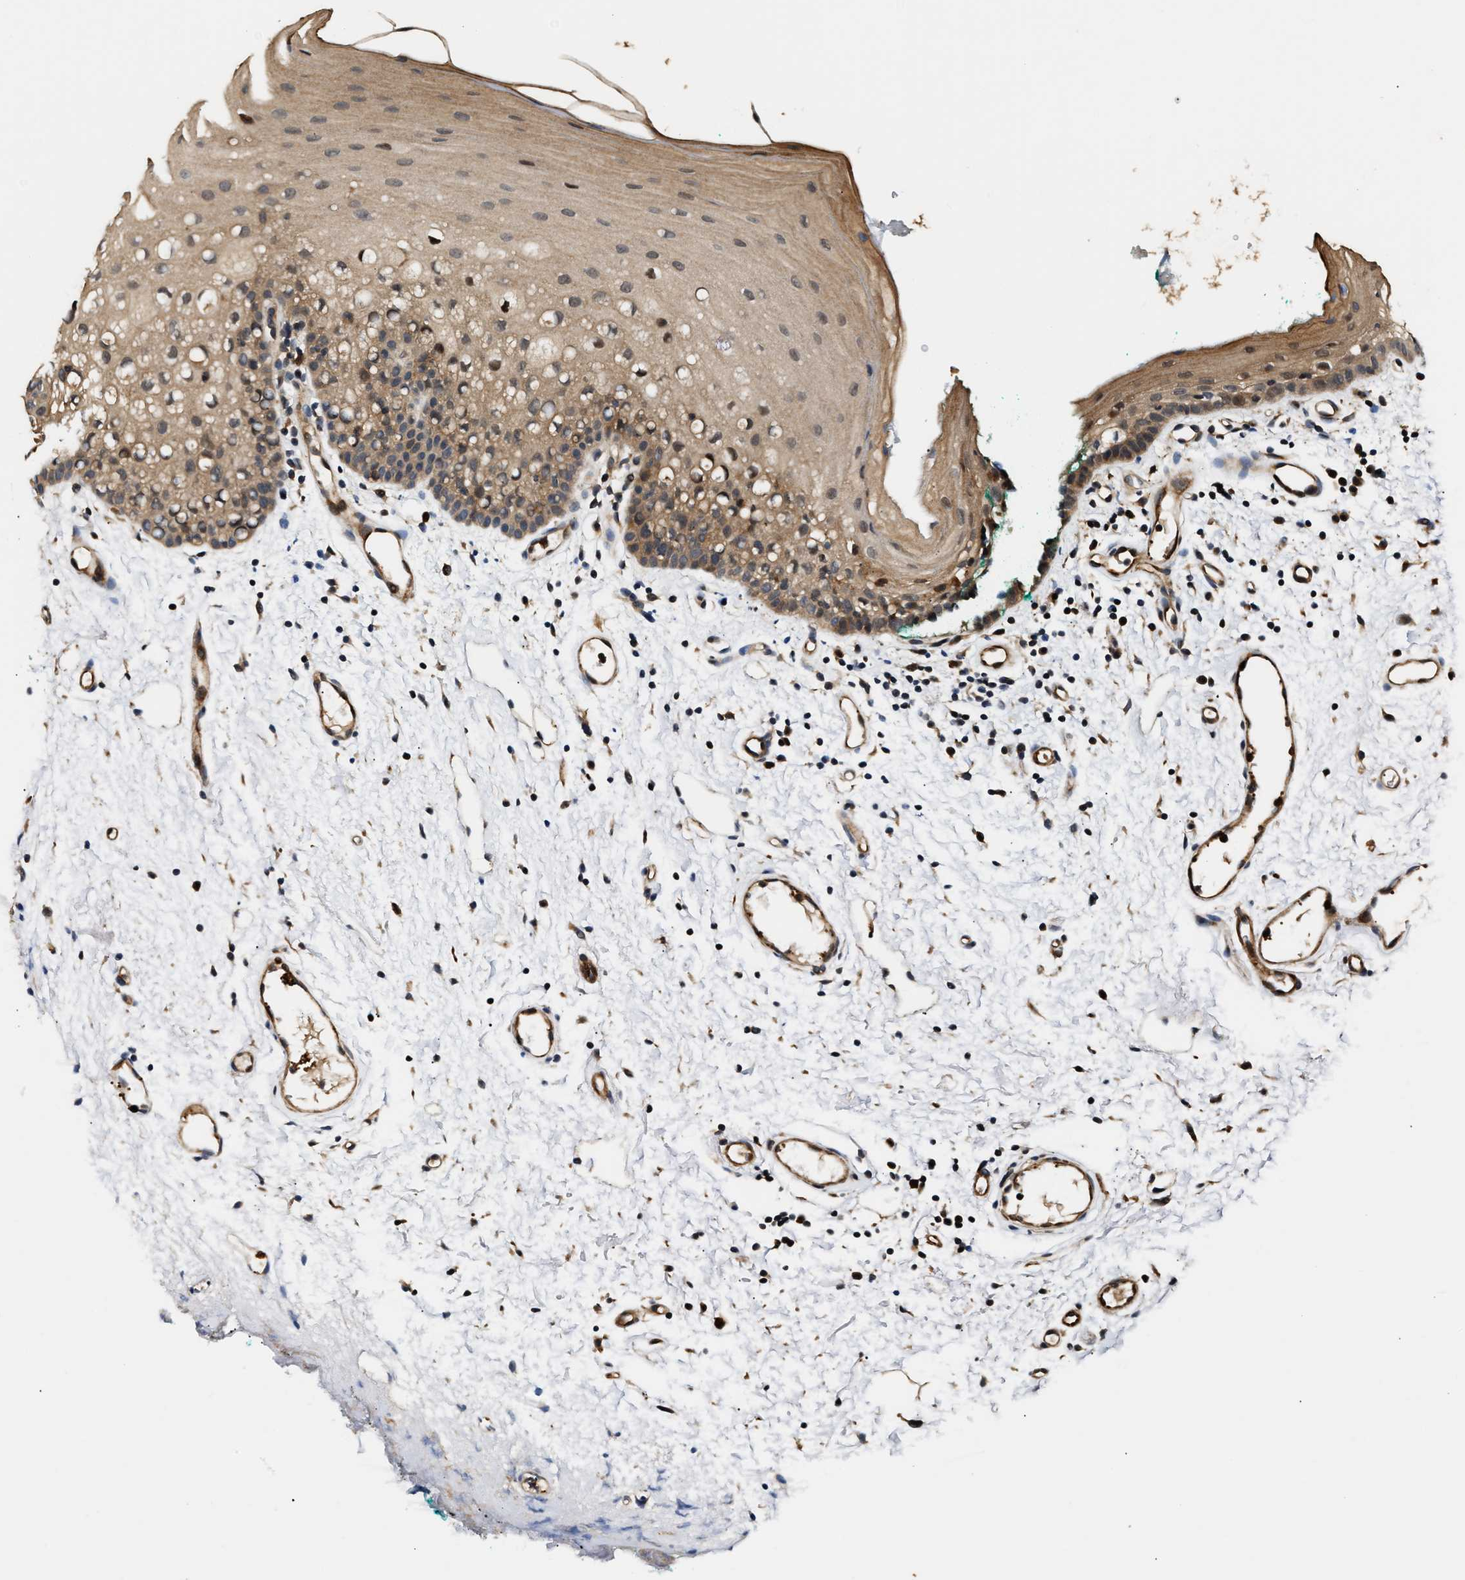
{"staining": {"intensity": "moderate", "quantity": ">75%", "location": "cytoplasmic/membranous"}, "tissue": "oral mucosa", "cell_type": "Squamous epithelial cells", "image_type": "normal", "snomed": [{"axis": "morphology", "description": "Normal tissue, NOS"}, {"axis": "morphology", "description": "Squamous cell carcinoma, NOS"}, {"axis": "topography", "description": "Oral tissue"}, {"axis": "topography", "description": "Salivary gland"}, {"axis": "topography", "description": "Head-Neck"}], "caption": "Human oral mucosa stained for a protein (brown) demonstrates moderate cytoplasmic/membranous positive positivity in about >75% of squamous epithelial cells.", "gene": "TUT7", "patient": {"sex": "female", "age": 62}}